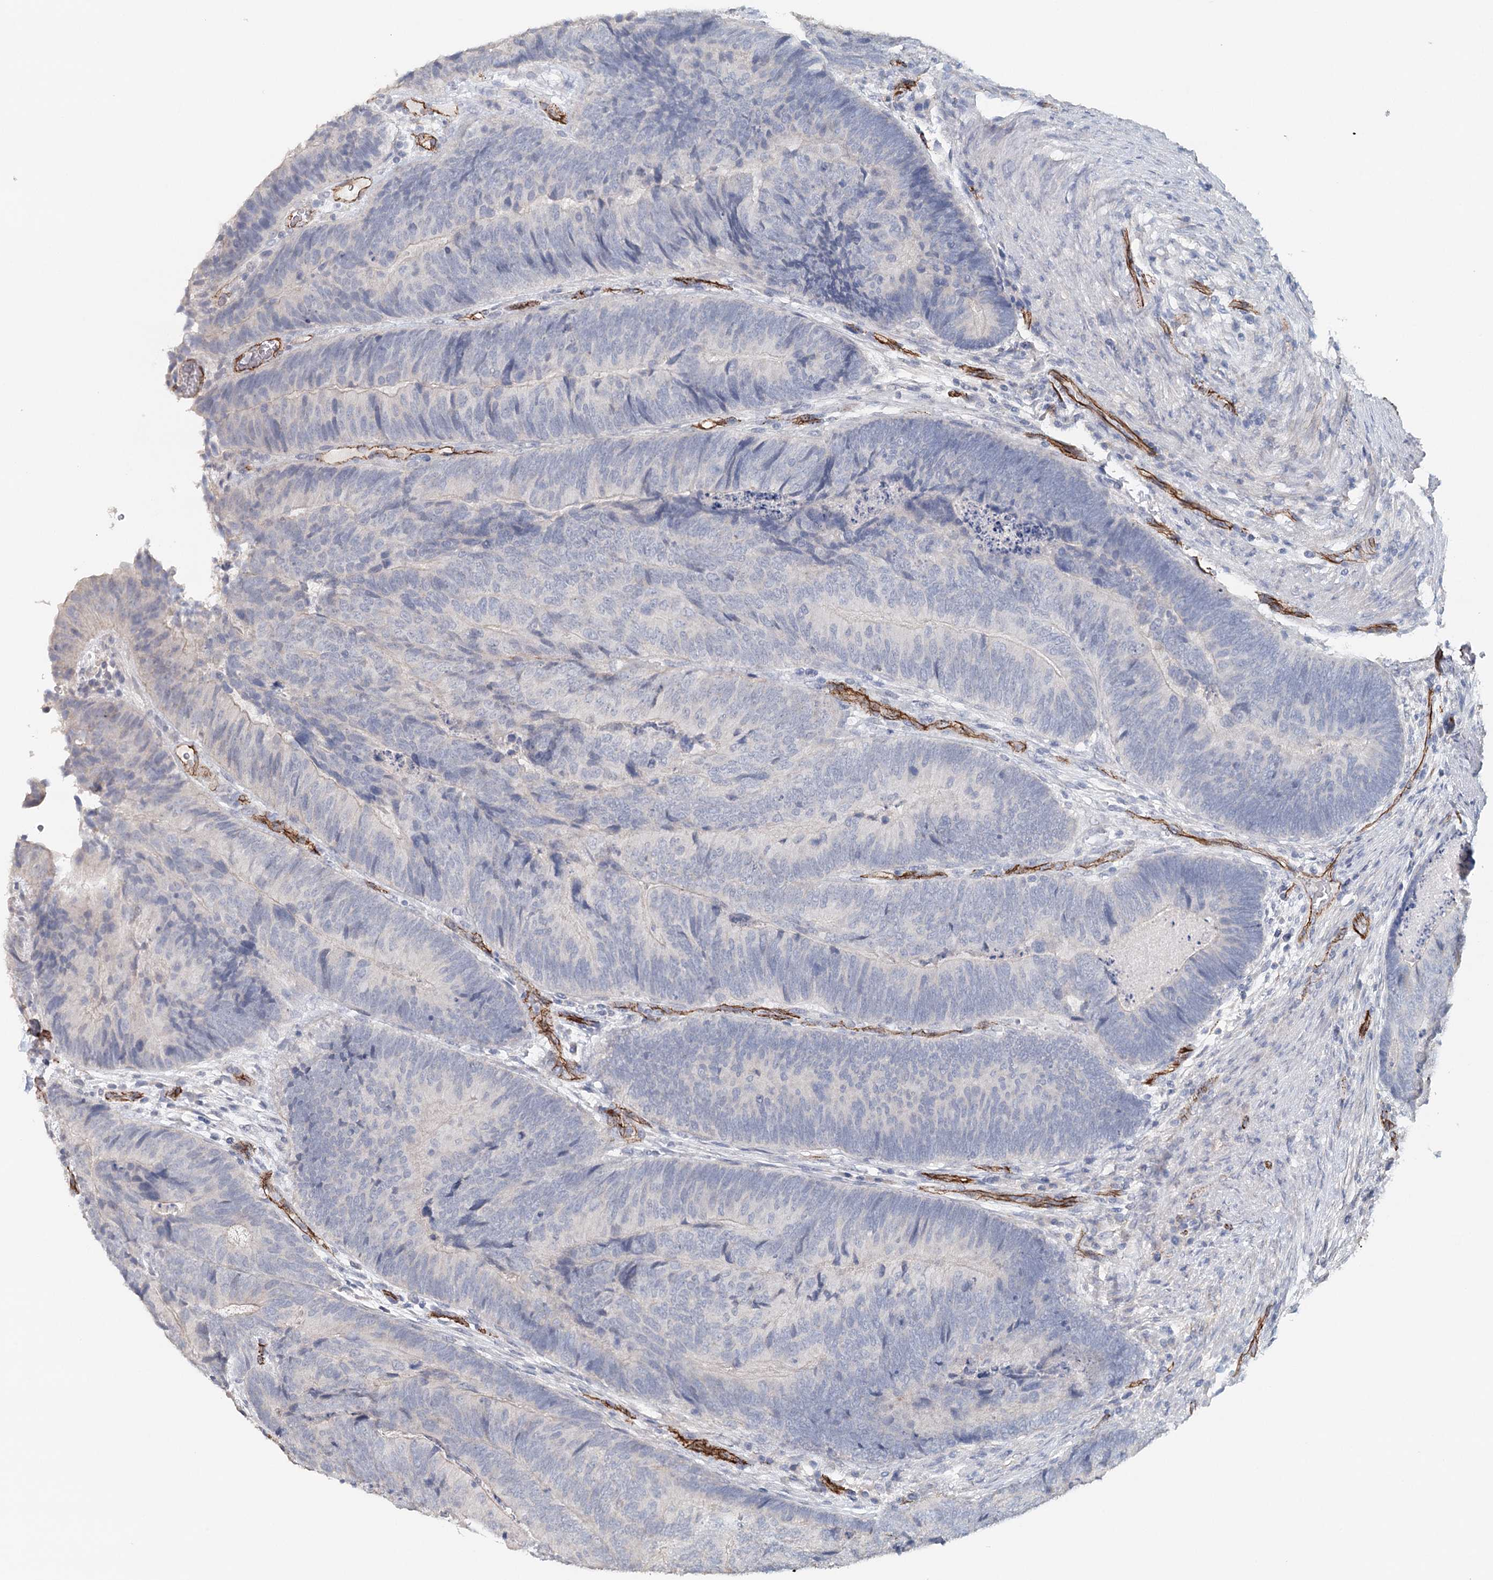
{"staining": {"intensity": "negative", "quantity": "none", "location": "none"}, "tissue": "colorectal cancer", "cell_type": "Tumor cells", "image_type": "cancer", "snomed": [{"axis": "morphology", "description": "Adenocarcinoma, NOS"}, {"axis": "topography", "description": "Colon"}], "caption": "There is no significant positivity in tumor cells of adenocarcinoma (colorectal). (DAB (3,3'-diaminobenzidine) immunohistochemistry visualized using brightfield microscopy, high magnification).", "gene": "SYNPO", "patient": {"sex": "female", "age": 67}}